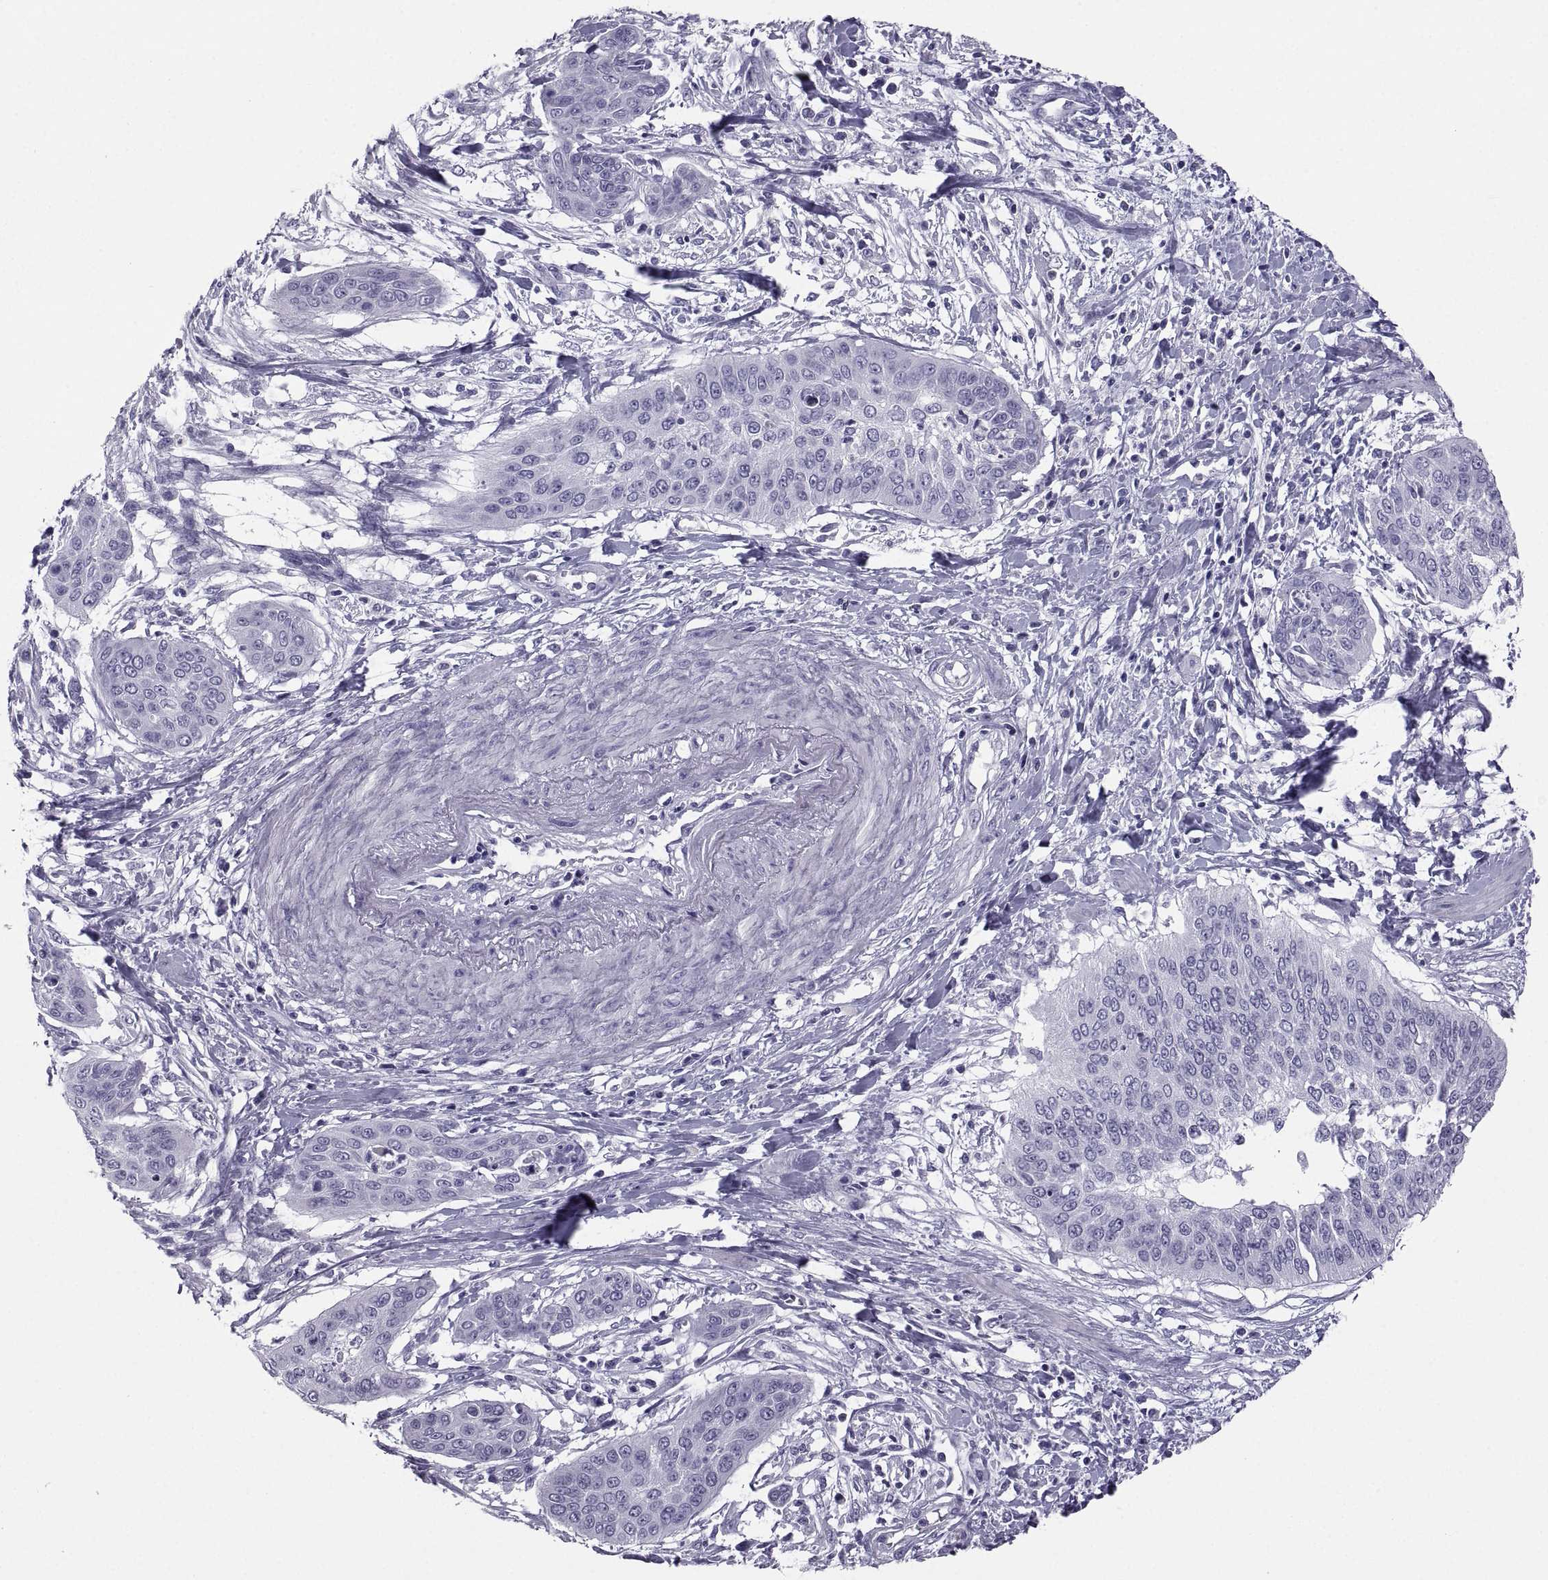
{"staining": {"intensity": "negative", "quantity": "none", "location": "none"}, "tissue": "cervical cancer", "cell_type": "Tumor cells", "image_type": "cancer", "snomed": [{"axis": "morphology", "description": "Squamous cell carcinoma, NOS"}, {"axis": "topography", "description": "Cervix"}], "caption": "DAB immunohistochemical staining of squamous cell carcinoma (cervical) demonstrates no significant expression in tumor cells.", "gene": "PCSK1N", "patient": {"sex": "female", "age": 39}}